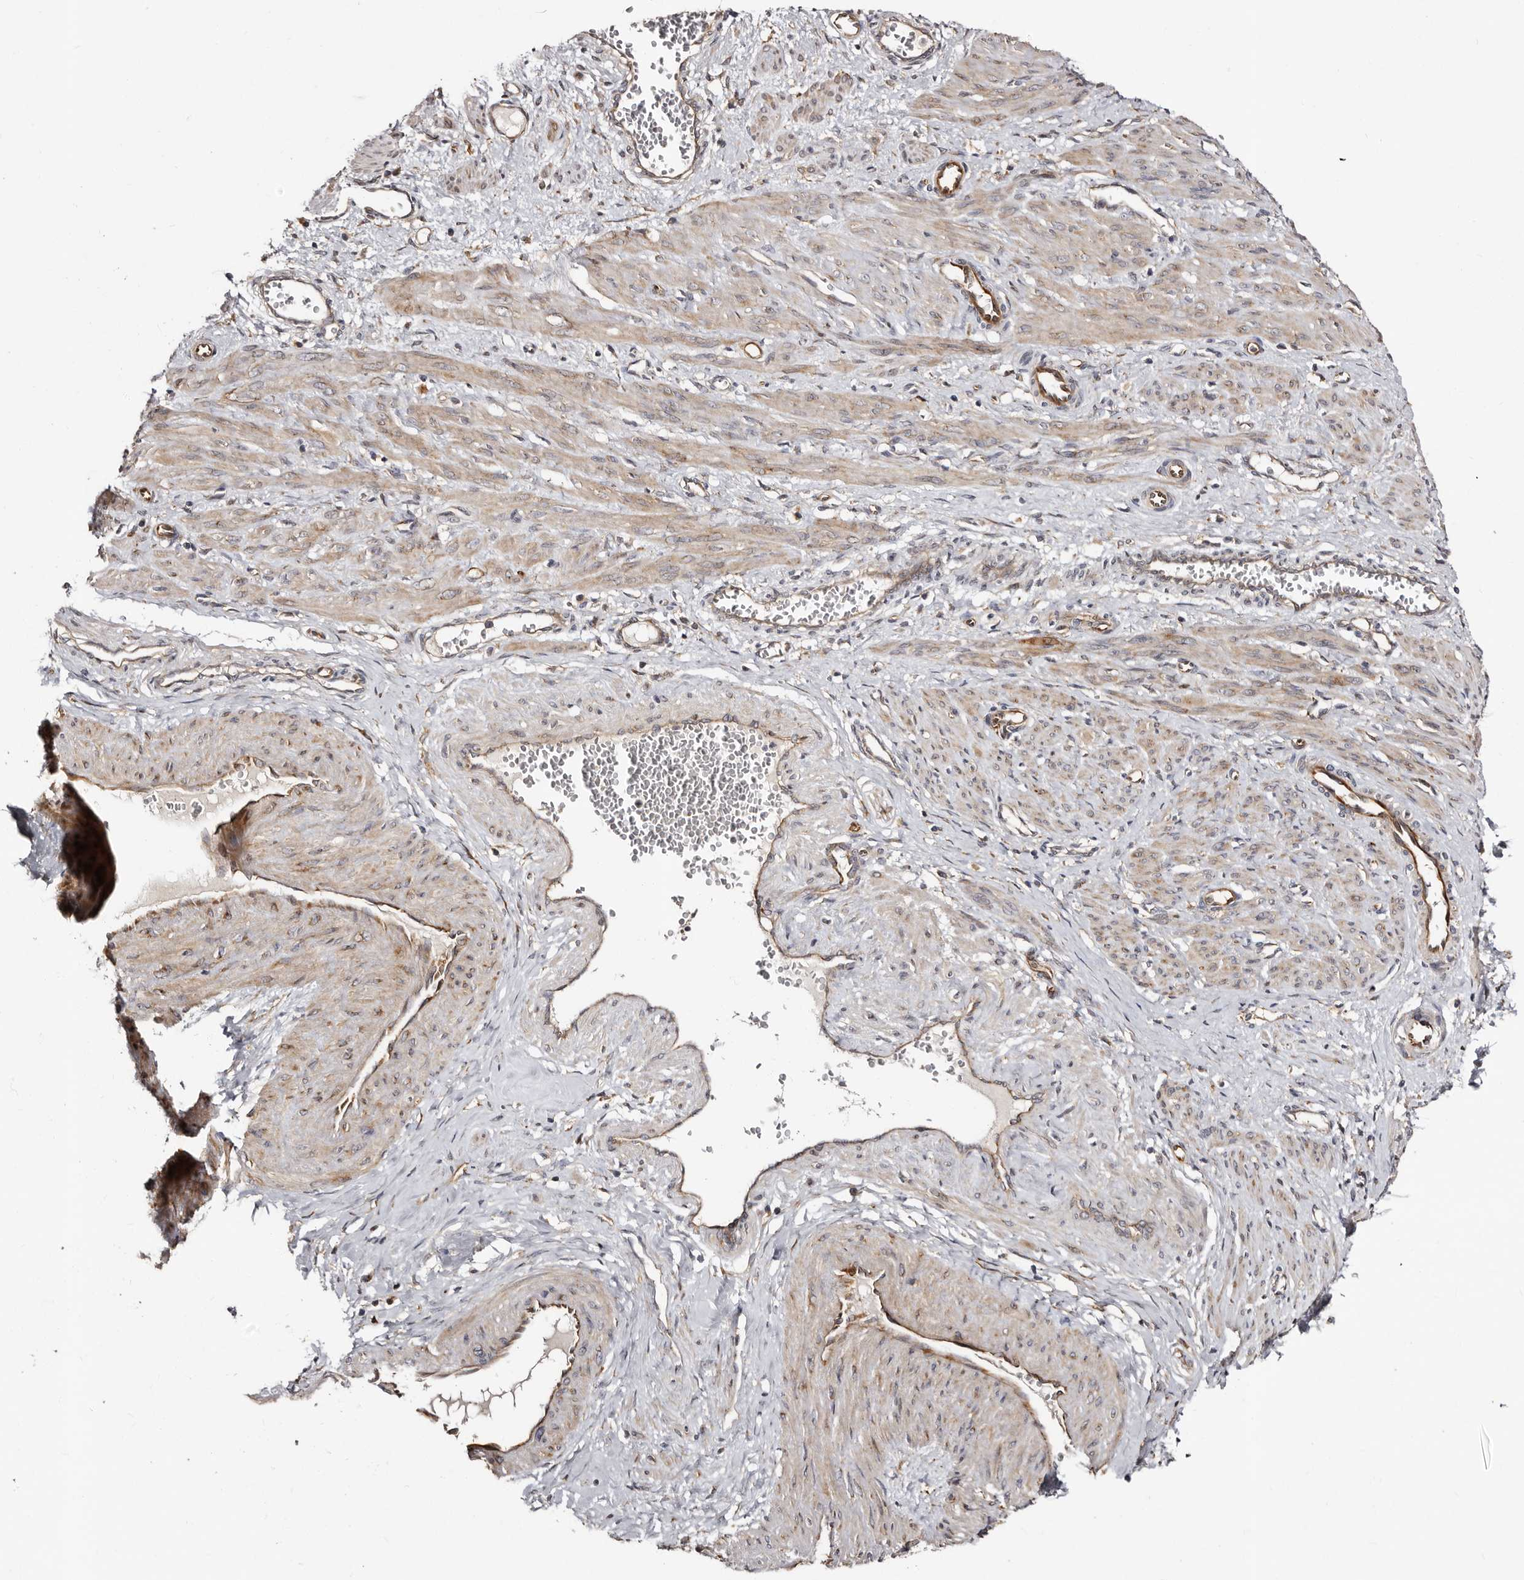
{"staining": {"intensity": "moderate", "quantity": "25%-75%", "location": "cytoplasmic/membranous"}, "tissue": "smooth muscle", "cell_type": "Smooth muscle cells", "image_type": "normal", "snomed": [{"axis": "morphology", "description": "Normal tissue, NOS"}, {"axis": "topography", "description": "Endometrium"}], "caption": "Smooth muscle cells display medium levels of moderate cytoplasmic/membranous expression in approximately 25%-75% of cells in unremarkable human smooth muscle.", "gene": "TBC1D22B", "patient": {"sex": "female", "age": 33}}